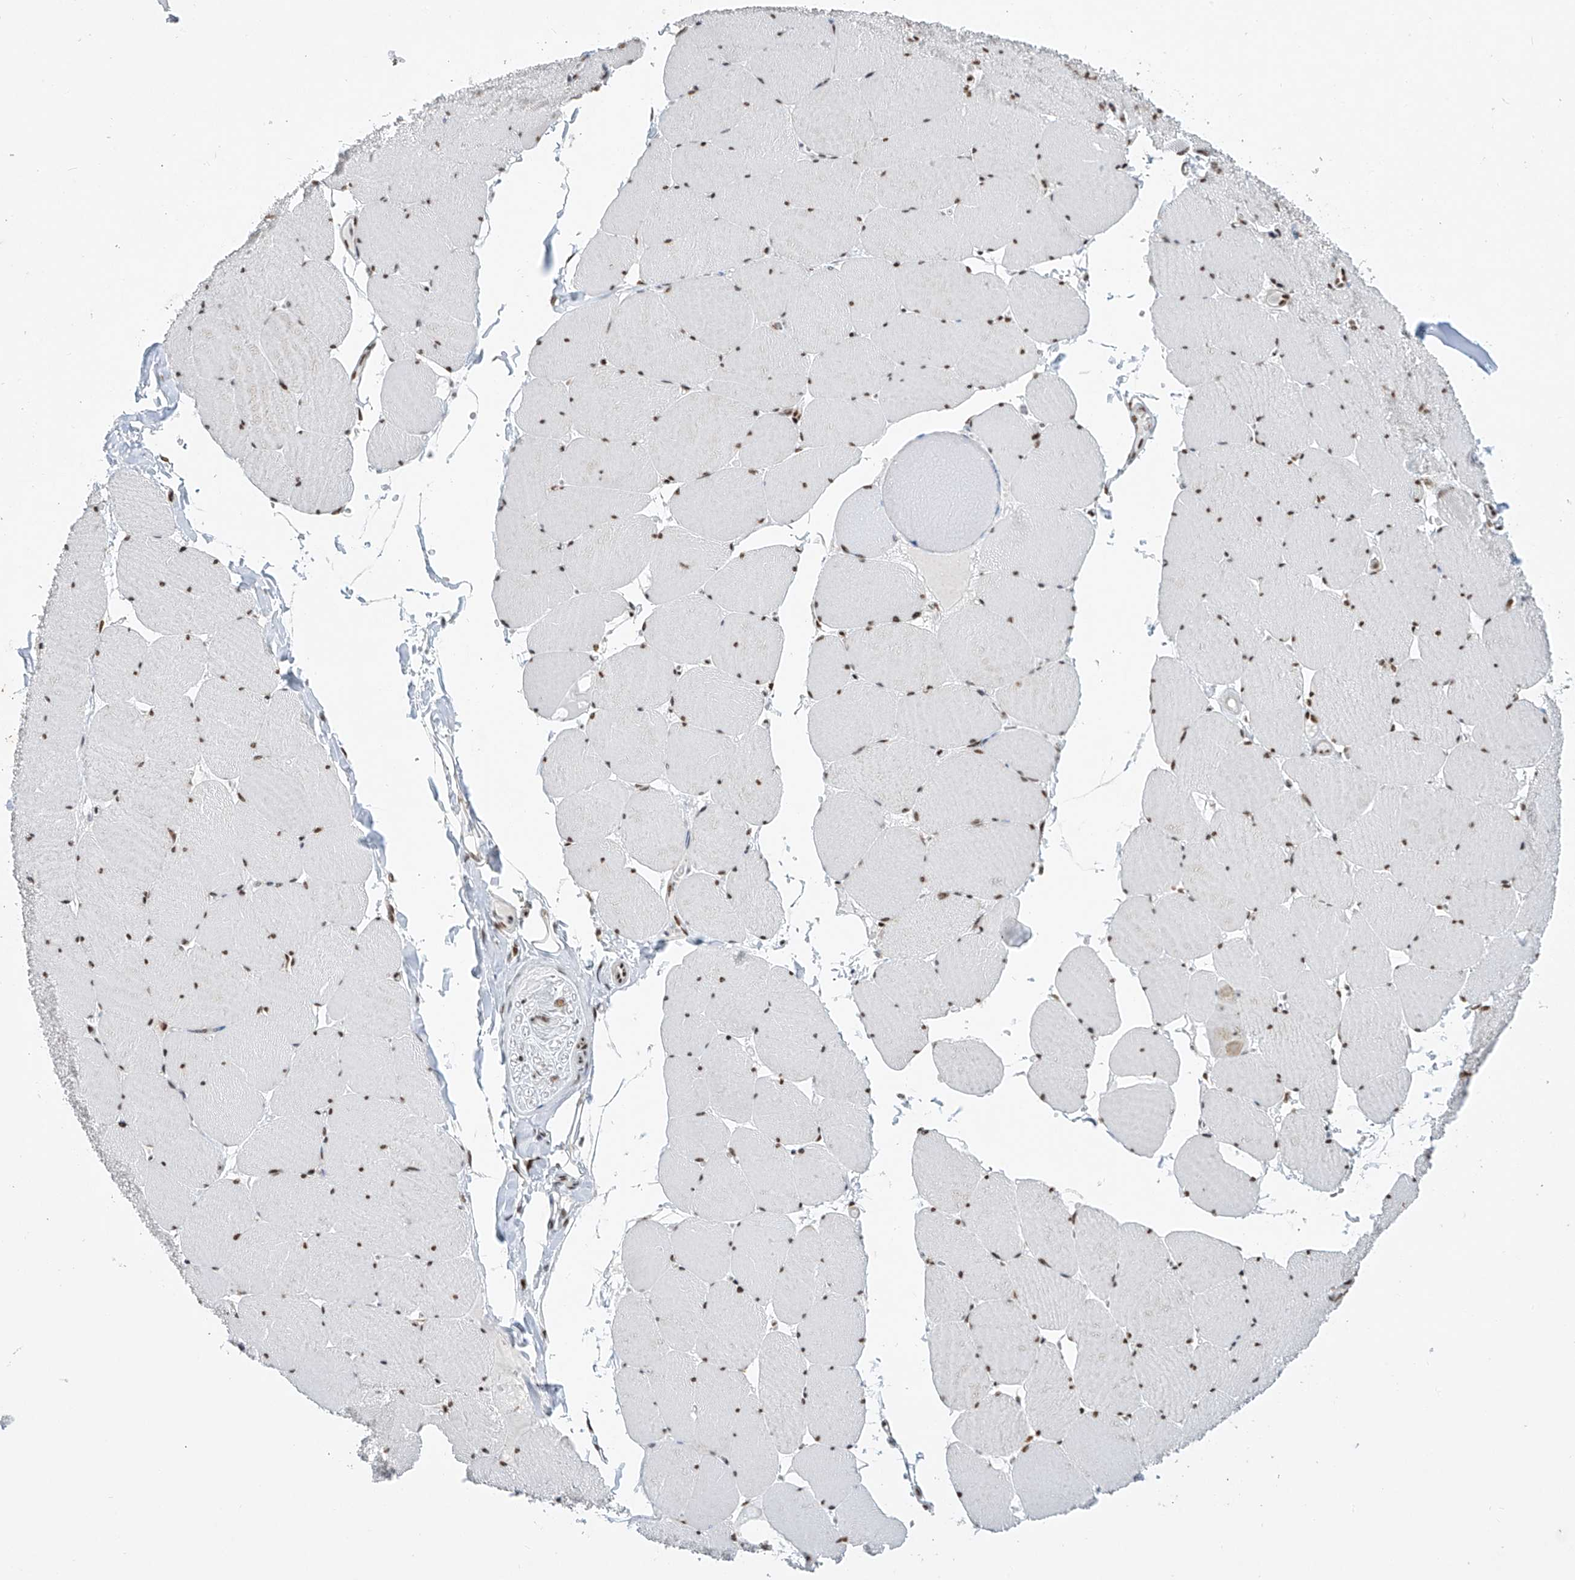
{"staining": {"intensity": "moderate", "quantity": ">75%", "location": "nuclear"}, "tissue": "skeletal muscle", "cell_type": "Myocytes", "image_type": "normal", "snomed": [{"axis": "morphology", "description": "Normal tissue, NOS"}, {"axis": "topography", "description": "Skeletal muscle"}, {"axis": "topography", "description": "Head-Neck"}], "caption": "Brown immunohistochemical staining in benign human skeletal muscle shows moderate nuclear positivity in approximately >75% of myocytes.", "gene": "TAF4", "patient": {"sex": "male", "age": 66}}